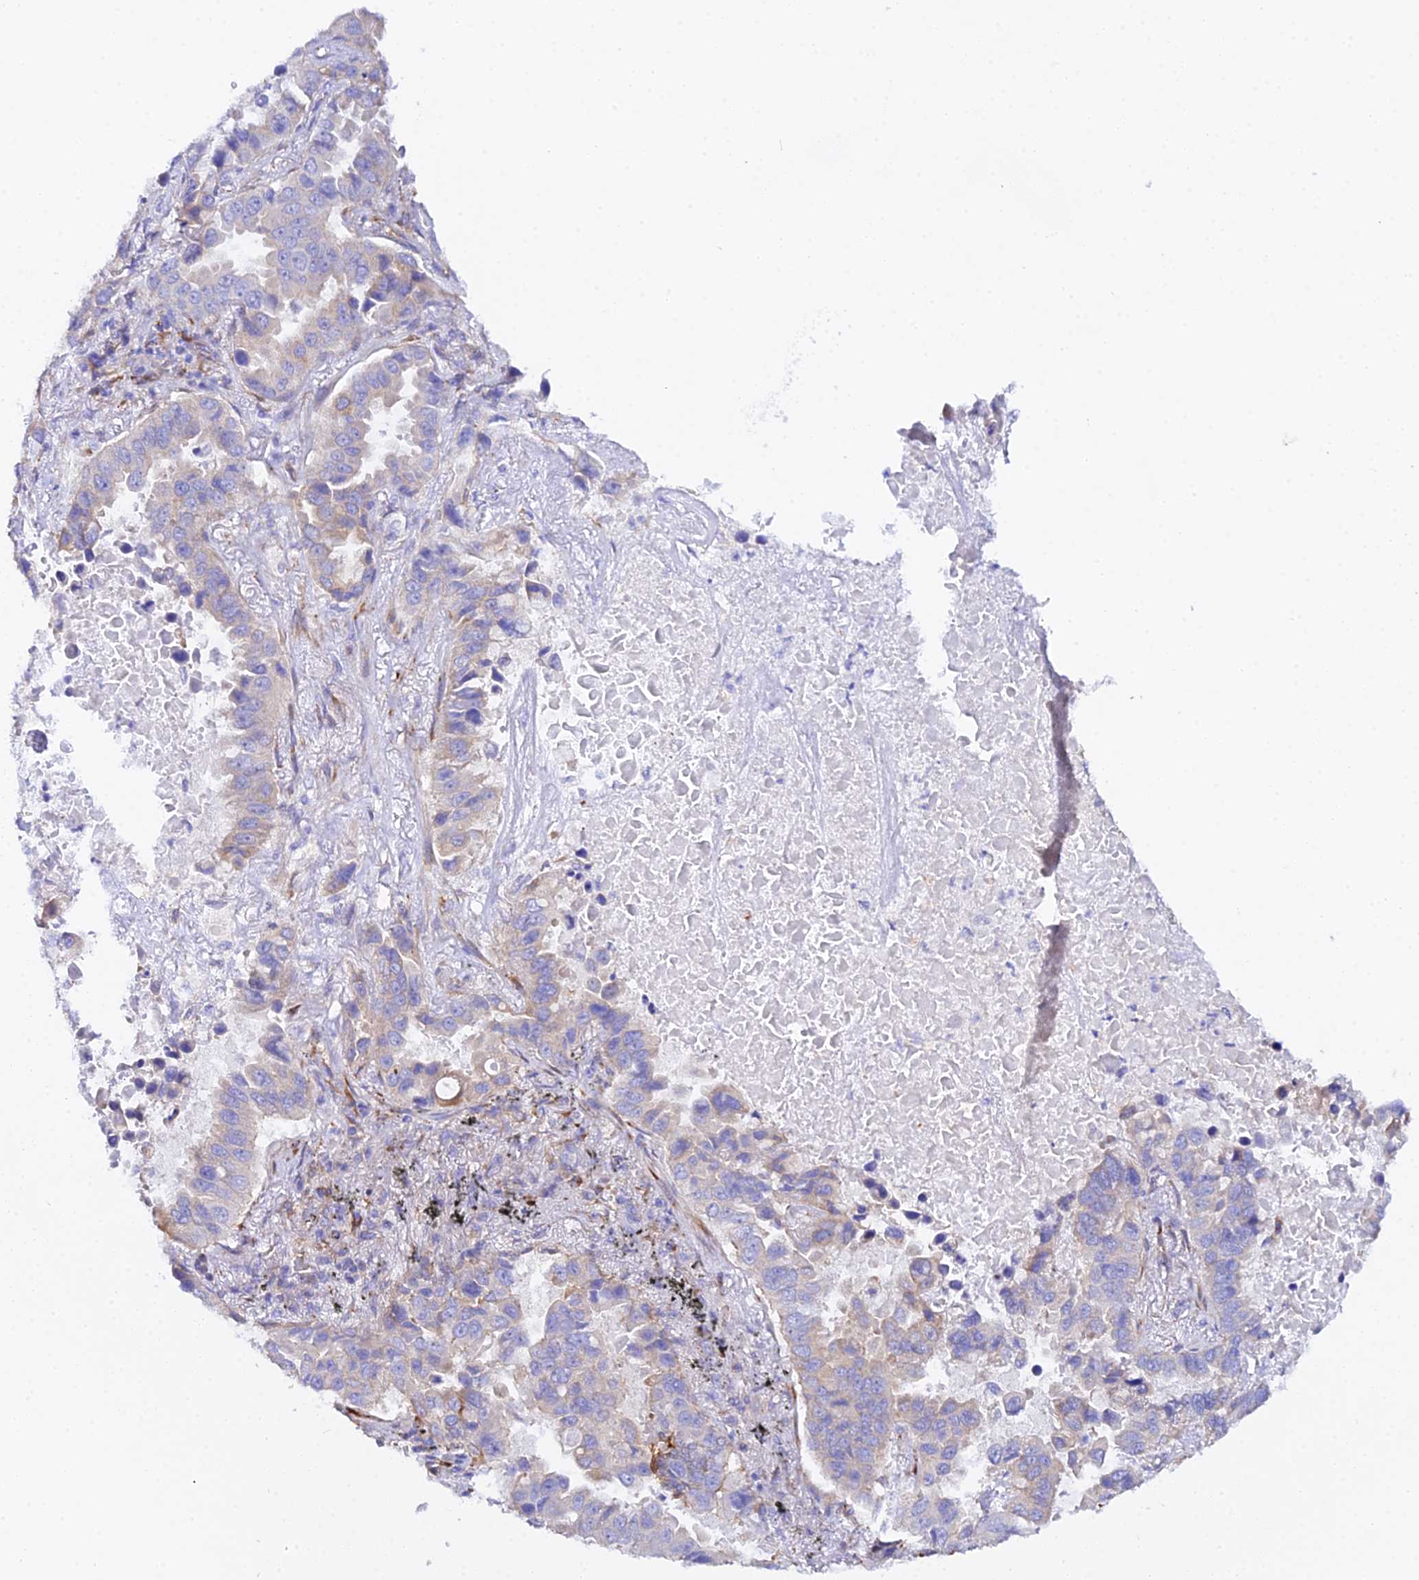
{"staining": {"intensity": "weak", "quantity": "<25%", "location": "cytoplasmic/membranous"}, "tissue": "lung cancer", "cell_type": "Tumor cells", "image_type": "cancer", "snomed": [{"axis": "morphology", "description": "Adenocarcinoma, NOS"}, {"axis": "topography", "description": "Lung"}], "caption": "IHC of human lung cancer exhibits no expression in tumor cells. (Stains: DAB immunohistochemistry (IHC) with hematoxylin counter stain, Microscopy: brightfield microscopy at high magnification).", "gene": "CFAP45", "patient": {"sex": "male", "age": 64}}